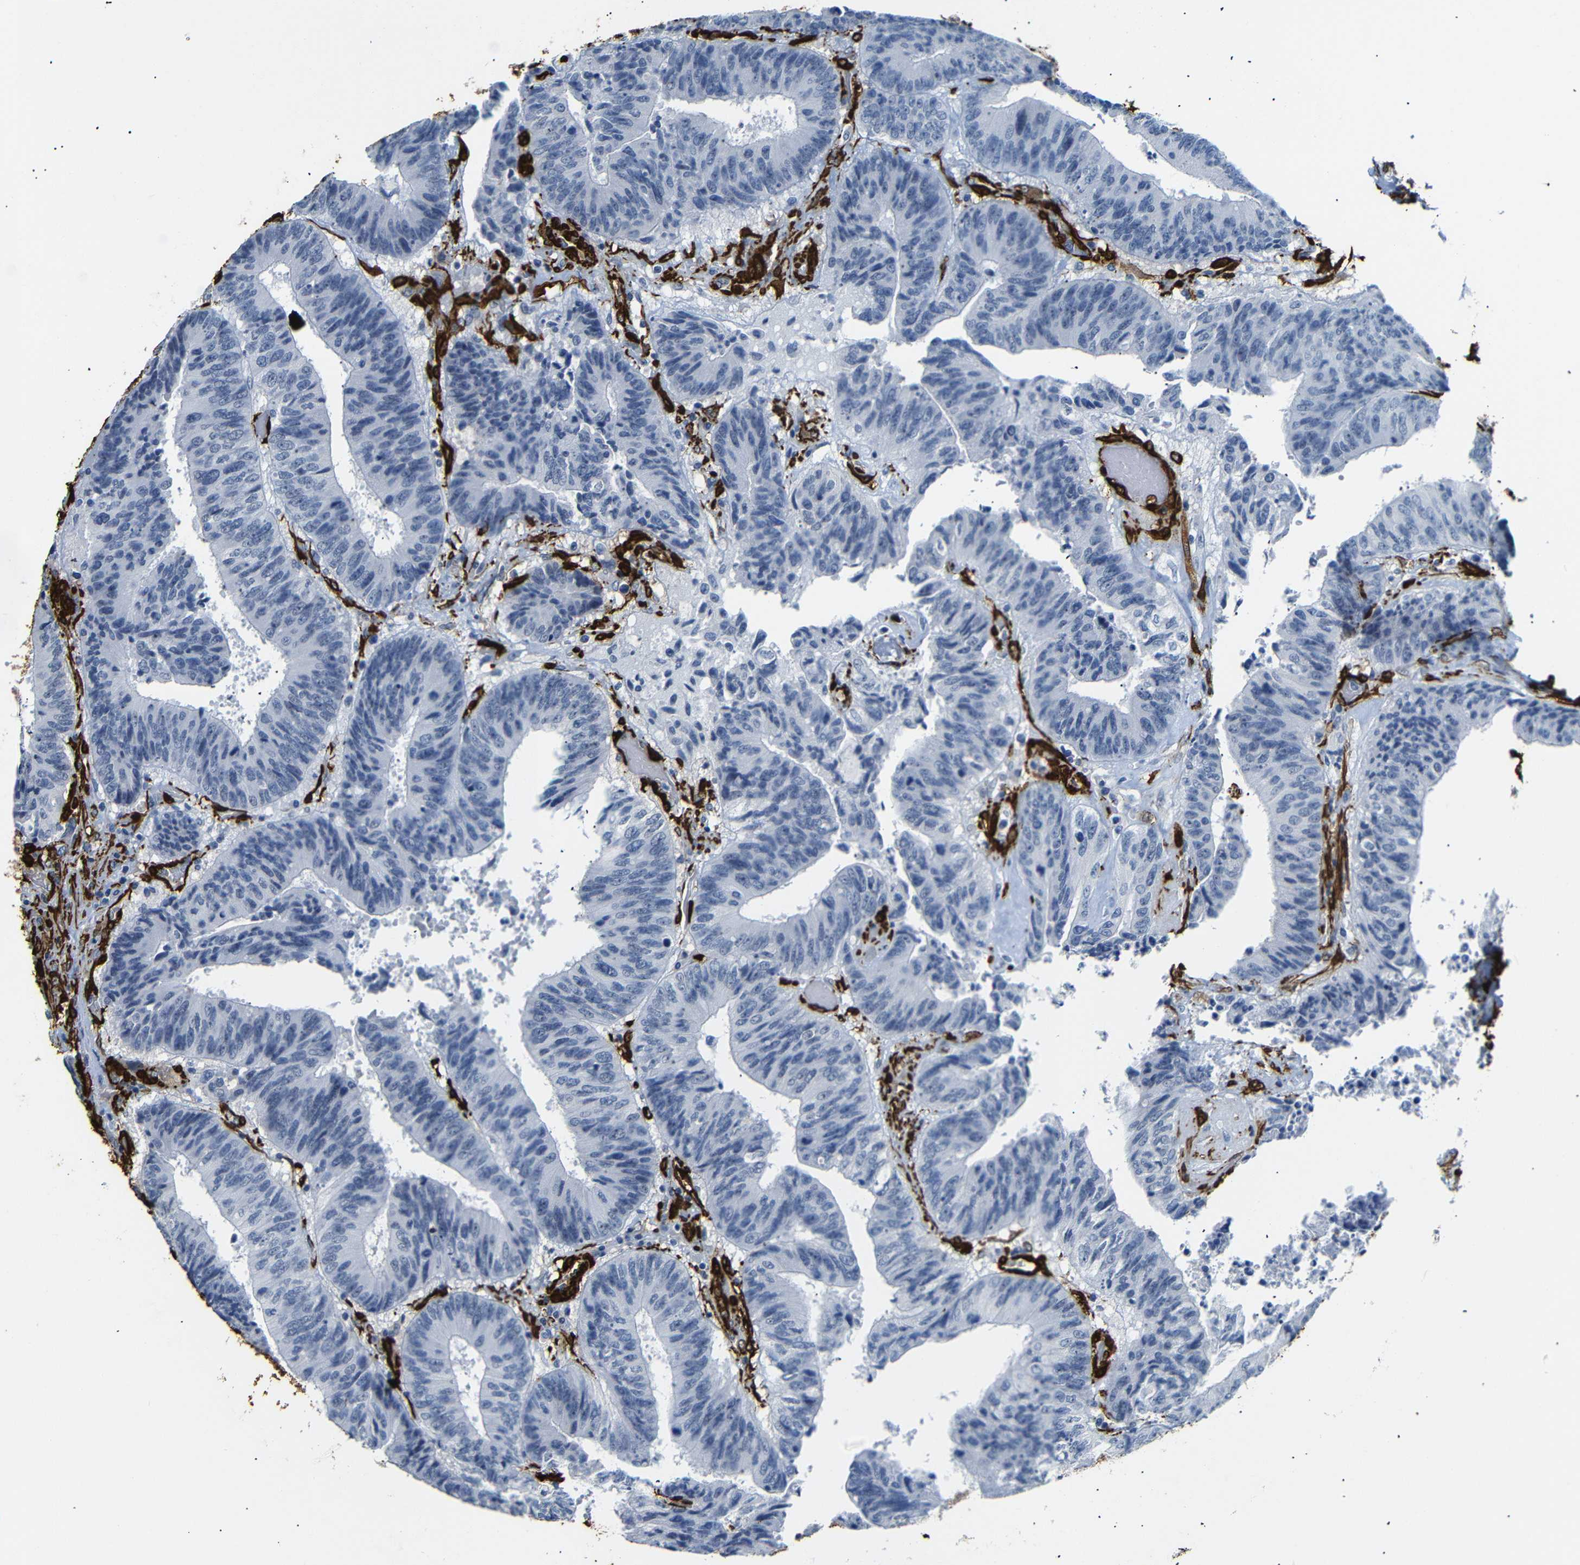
{"staining": {"intensity": "negative", "quantity": "none", "location": "none"}, "tissue": "colorectal cancer", "cell_type": "Tumor cells", "image_type": "cancer", "snomed": [{"axis": "morphology", "description": "Adenocarcinoma, NOS"}, {"axis": "topography", "description": "Rectum"}], "caption": "IHC of colorectal cancer (adenocarcinoma) displays no positivity in tumor cells. (Stains: DAB IHC with hematoxylin counter stain, Microscopy: brightfield microscopy at high magnification).", "gene": "ACTA2", "patient": {"sex": "male", "age": 72}}